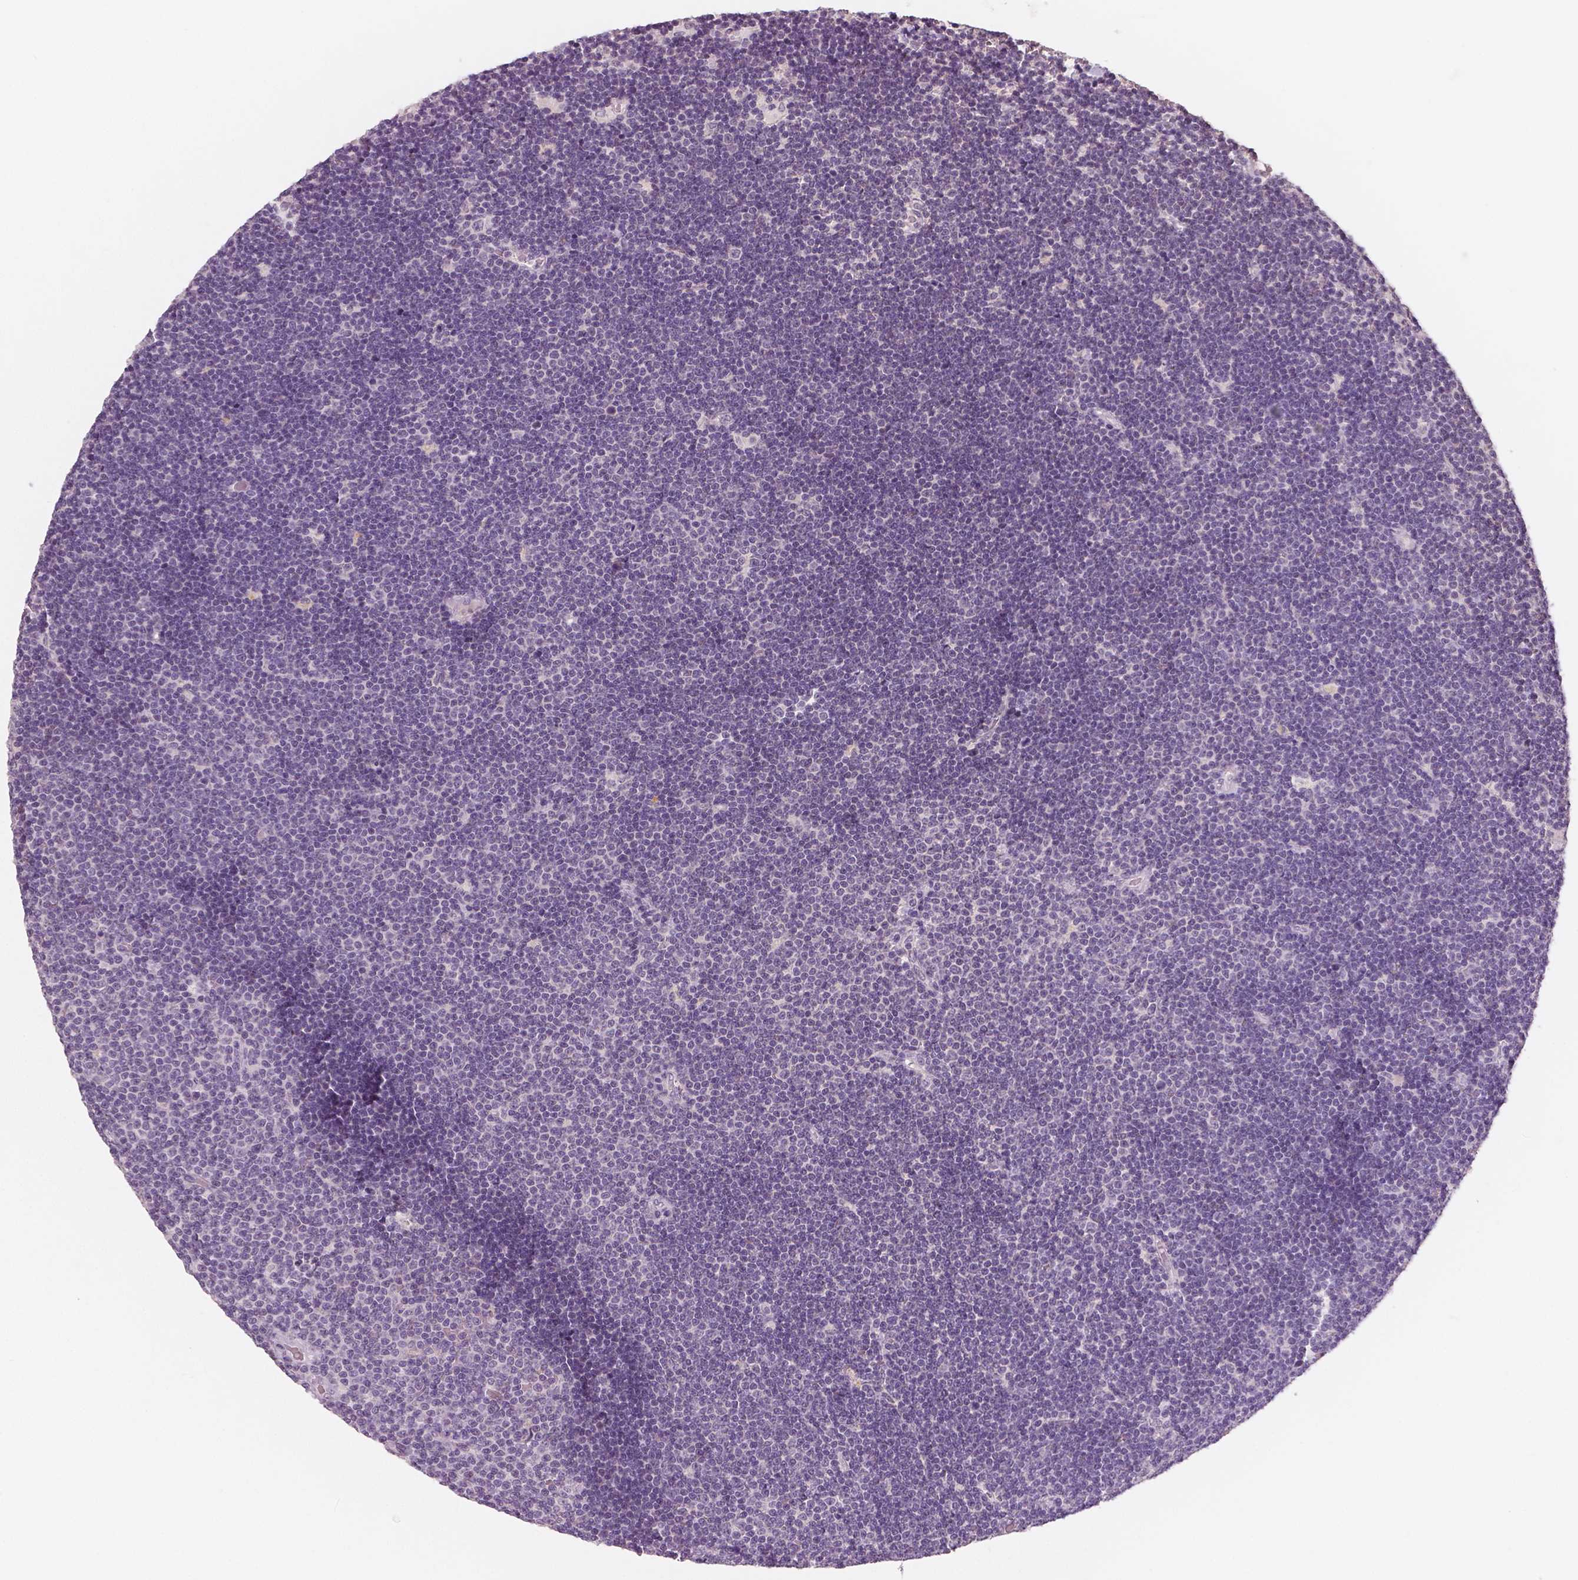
{"staining": {"intensity": "negative", "quantity": "none", "location": "none"}, "tissue": "lymphoma", "cell_type": "Tumor cells", "image_type": "cancer", "snomed": [{"axis": "morphology", "description": "Malignant lymphoma, non-Hodgkin's type, Low grade"}, {"axis": "topography", "description": "Brain"}], "caption": "IHC histopathology image of neoplastic tissue: human lymphoma stained with DAB (3,3'-diaminobenzidine) shows no significant protein staining in tumor cells.", "gene": "RNASE7", "patient": {"sex": "female", "age": 66}}